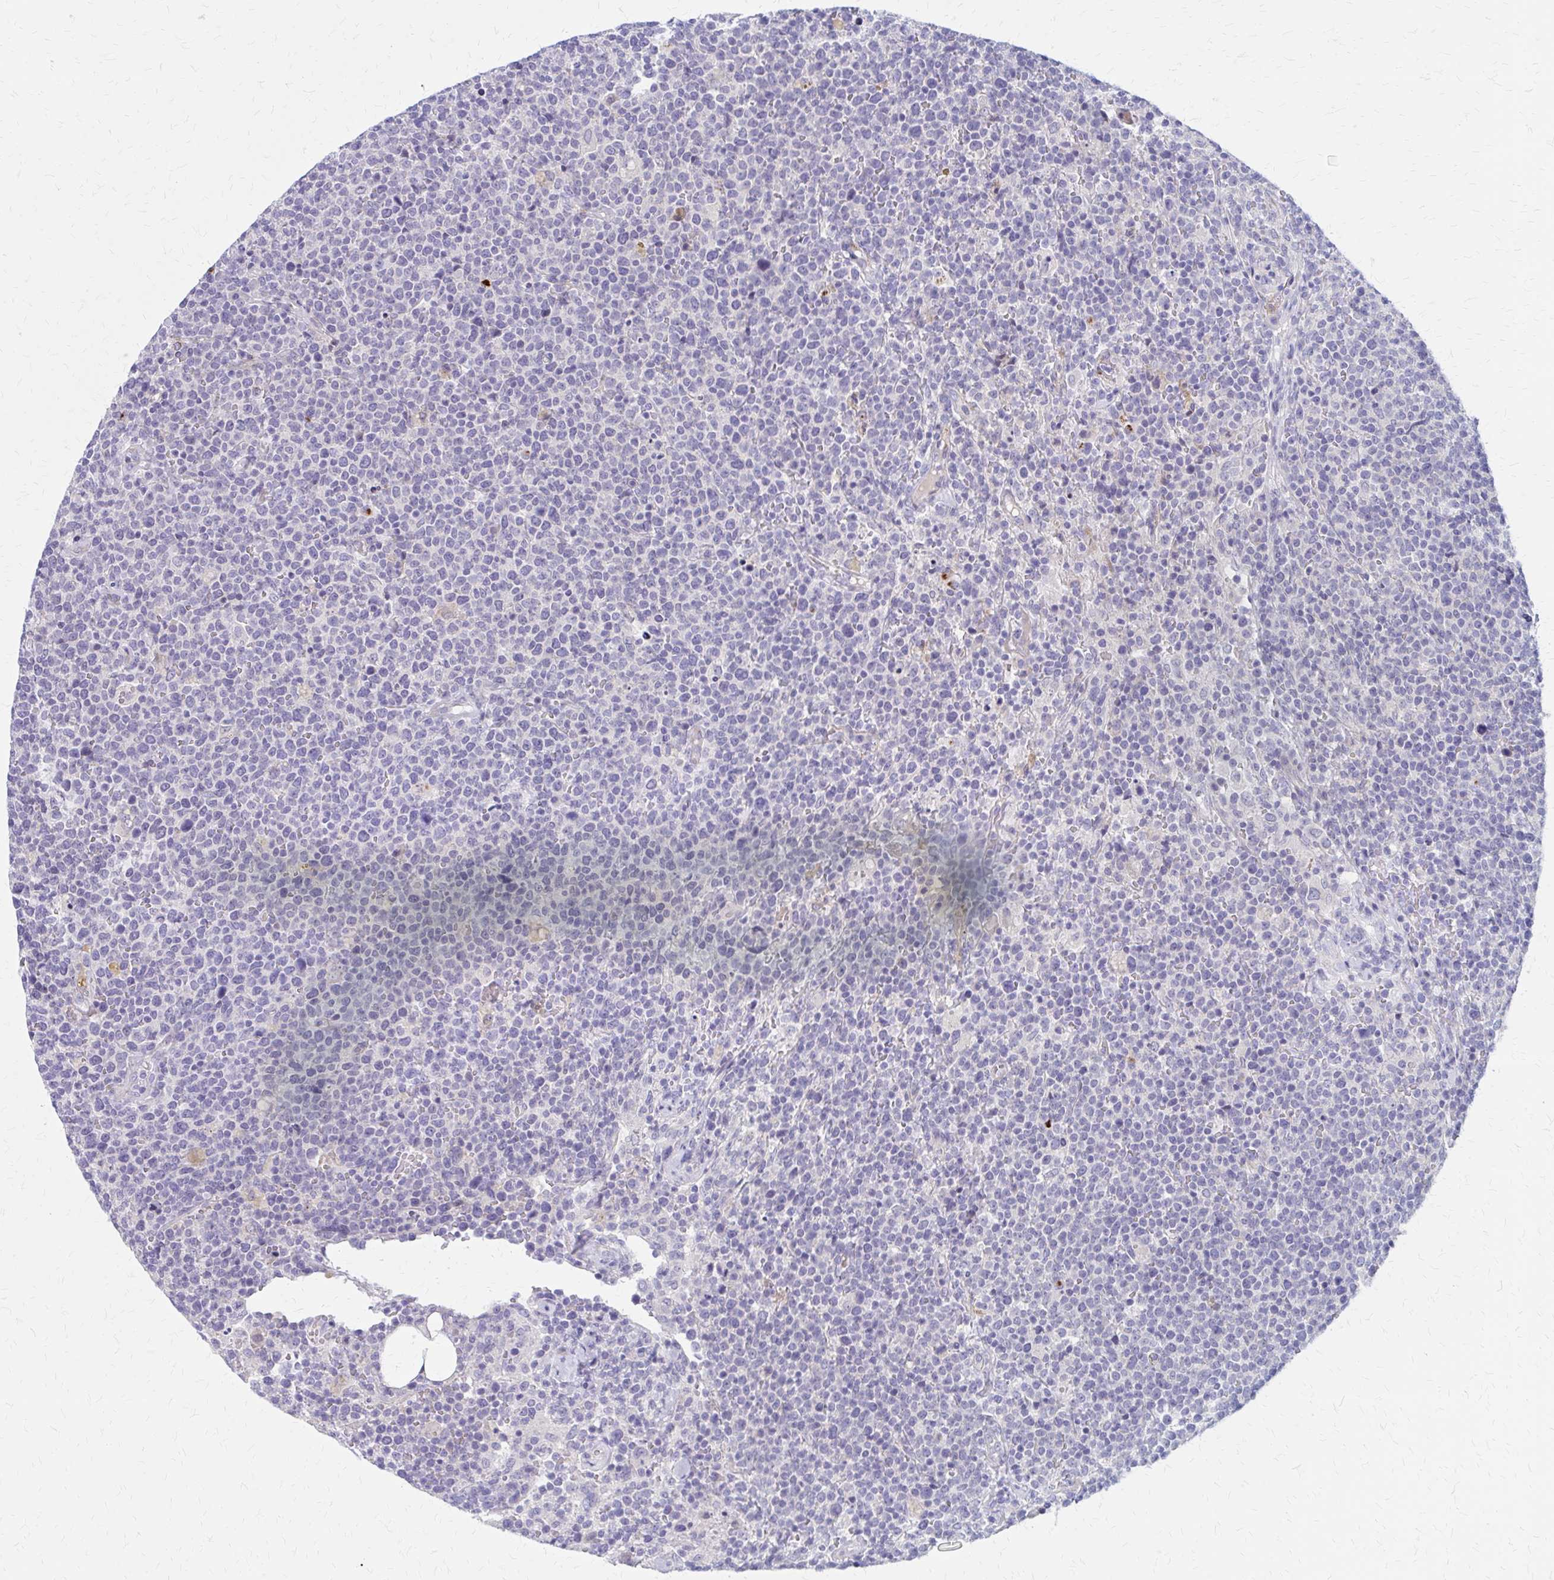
{"staining": {"intensity": "negative", "quantity": "none", "location": "none"}, "tissue": "lymphoma", "cell_type": "Tumor cells", "image_type": "cancer", "snomed": [{"axis": "morphology", "description": "Malignant lymphoma, non-Hodgkin's type, High grade"}, {"axis": "topography", "description": "Lymph node"}], "caption": "IHC of human lymphoma displays no expression in tumor cells.", "gene": "GLYATL2", "patient": {"sex": "male", "age": 61}}